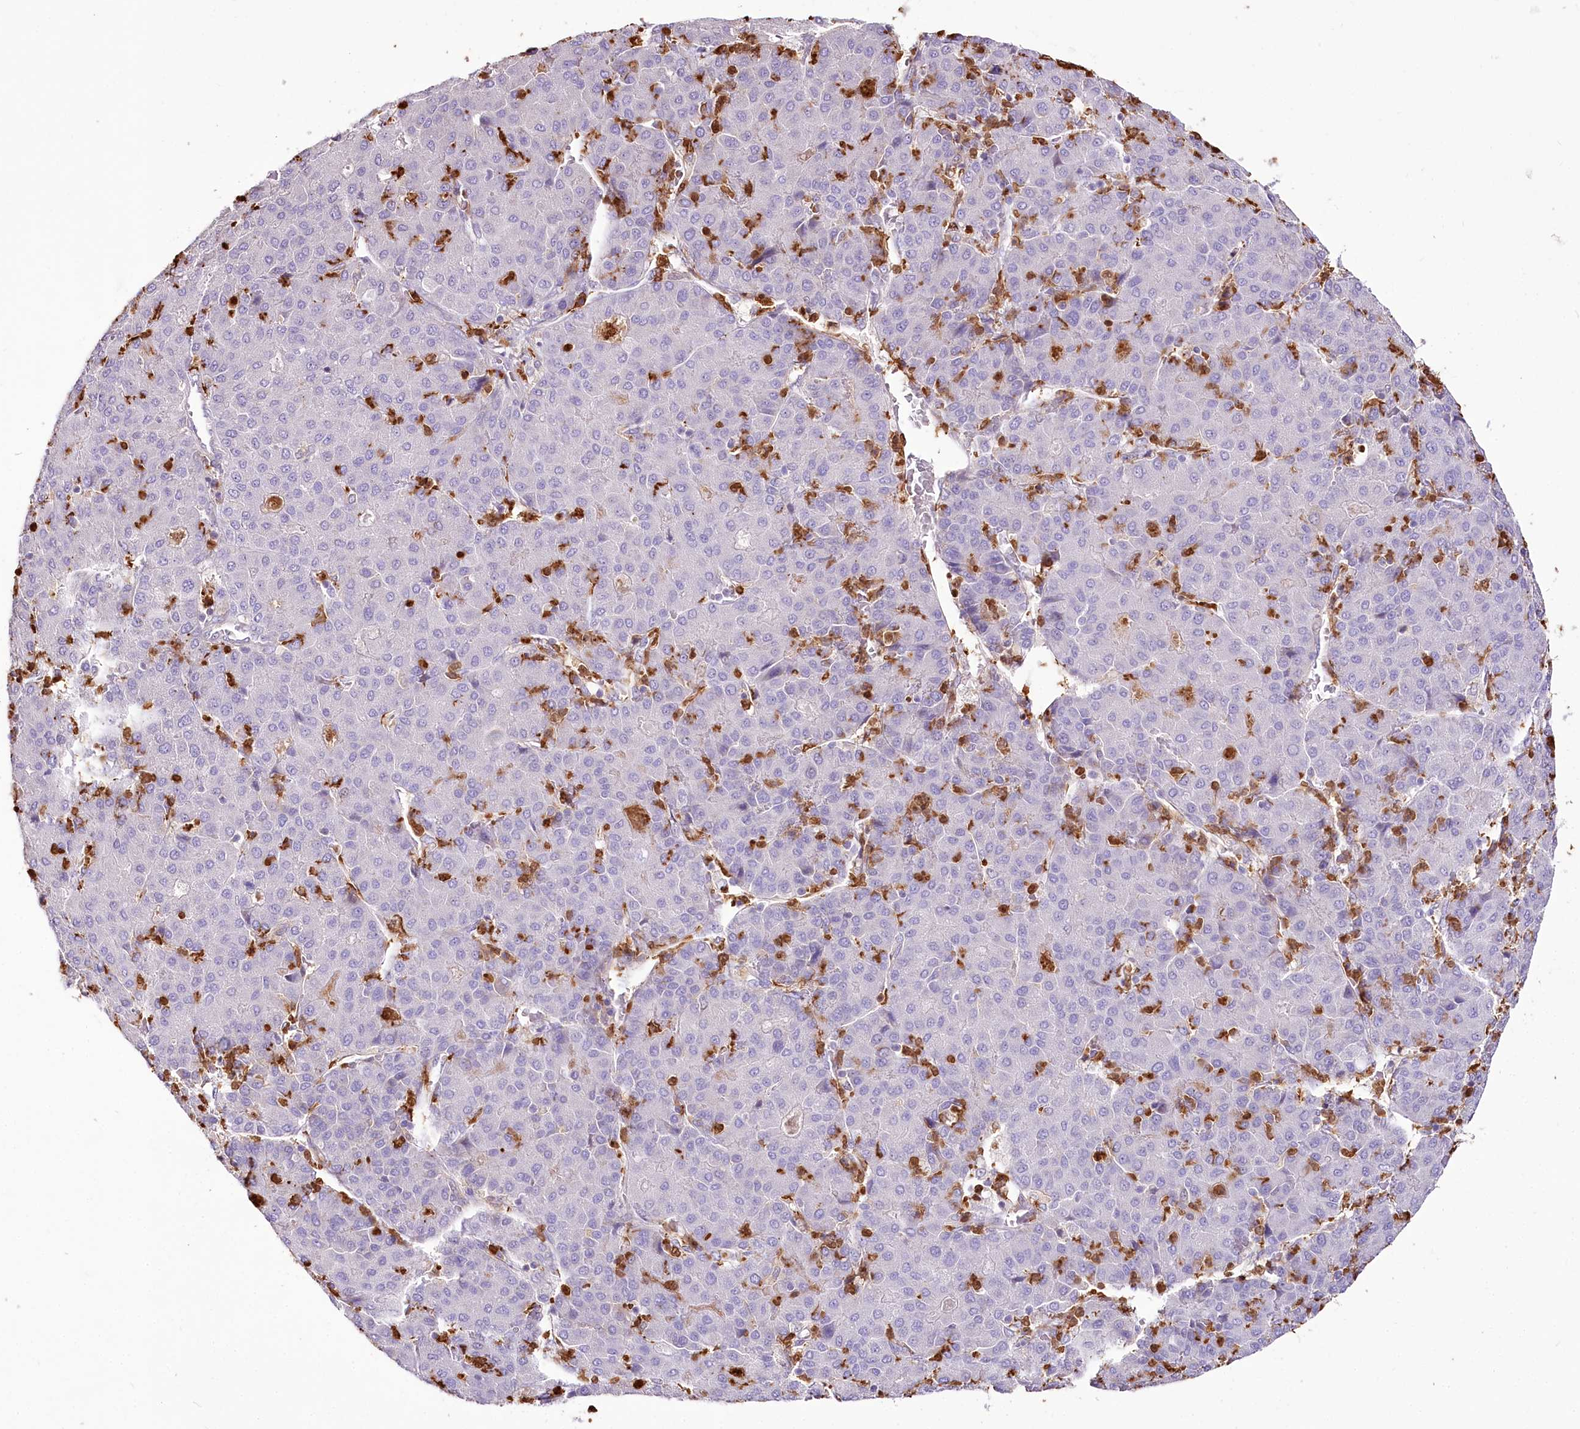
{"staining": {"intensity": "negative", "quantity": "none", "location": "none"}, "tissue": "liver cancer", "cell_type": "Tumor cells", "image_type": "cancer", "snomed": [{"axis": "morphology", "description": "Carcinoma, Hepatocellular, NOS"}, {"axis": "topography", "description": "Liver"}], "caption": "Immunohistochemistry micrograph of neoplastic tissue: human liver cancer (hepatocellular carcinoma) stained with DAB (3,3'-diaminobenzidine) shows no significant protein expression in tumor cells.", "gene": "DPYD", "patient": {"sex": "male", "age": 65}}